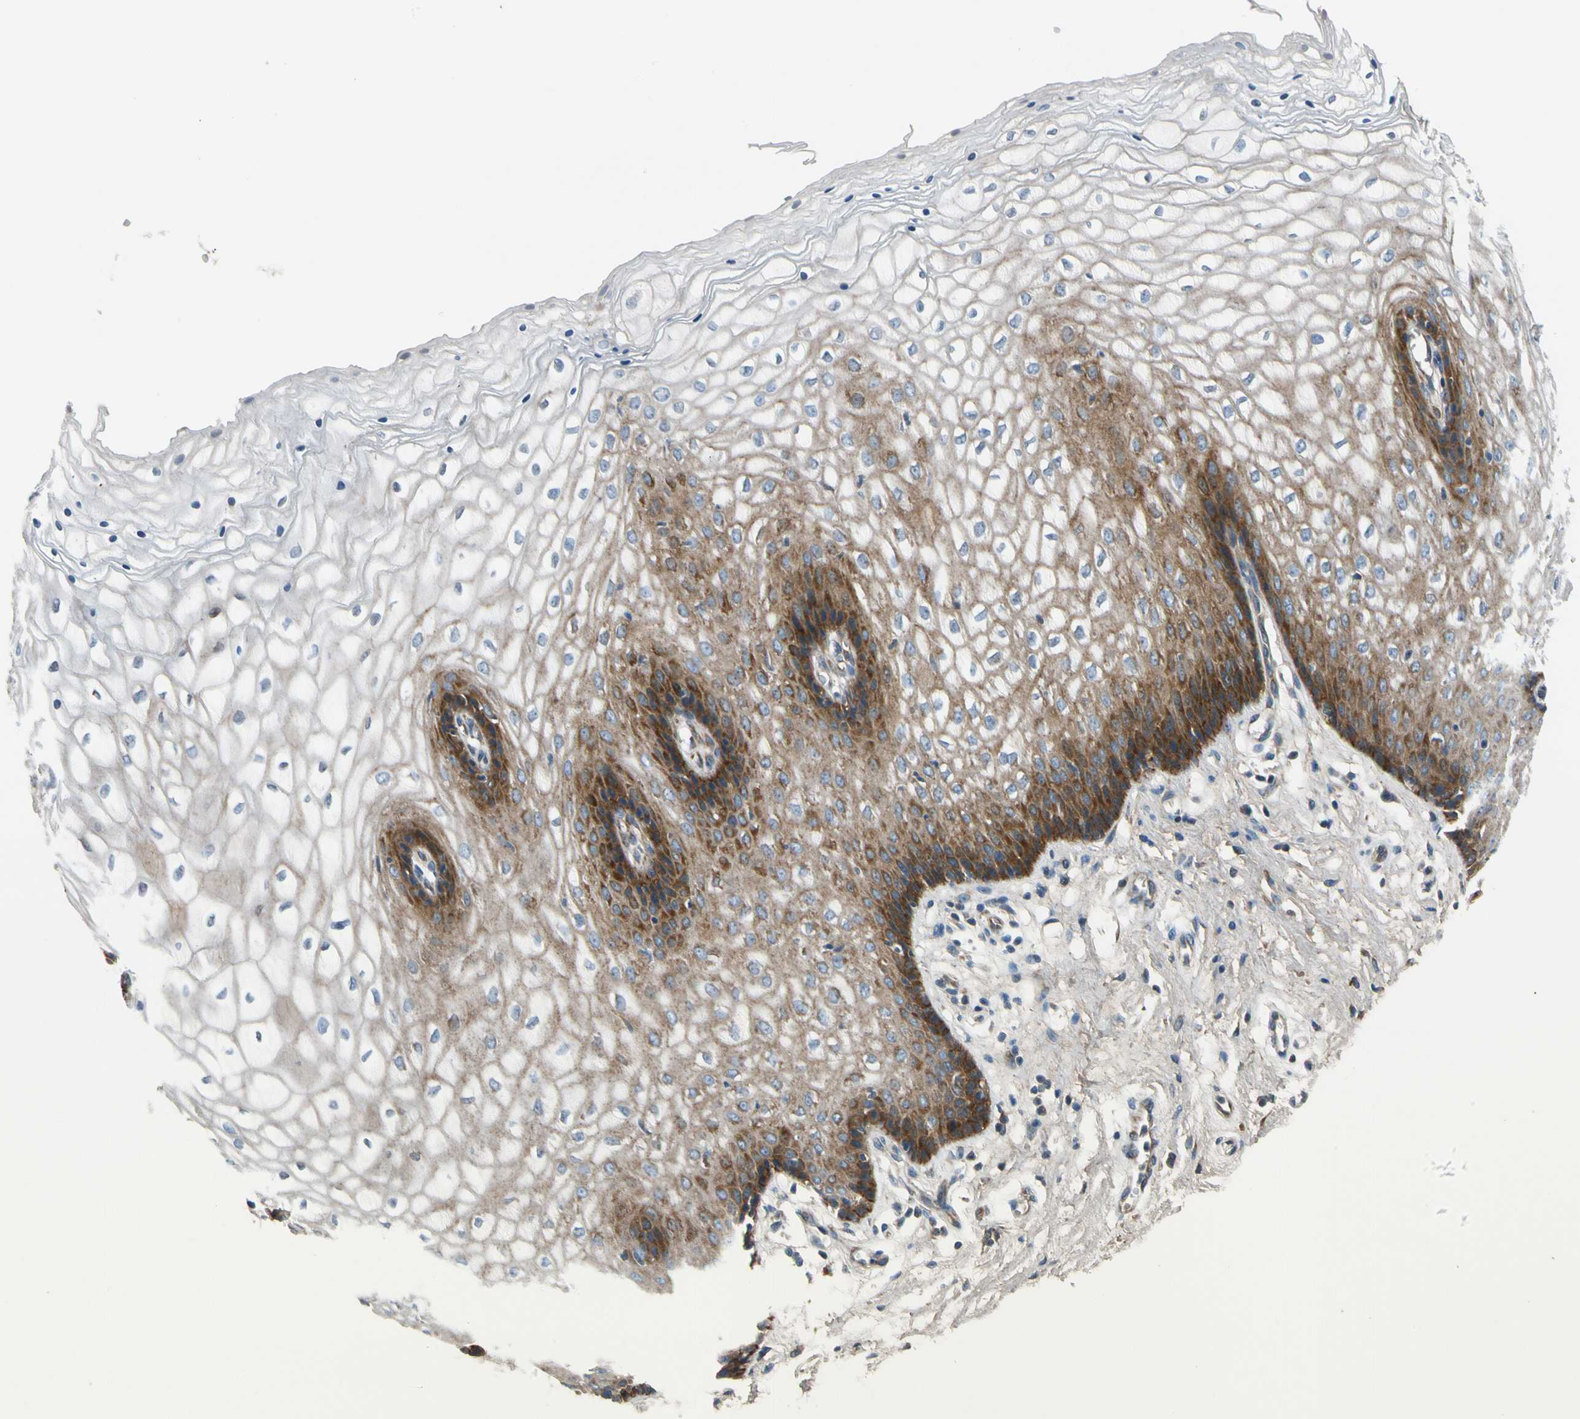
{"staining": {"intensity": "strong", "quantity": "25%-75%", "location": "cytoplasmic/membranous"}, "tissue": "vagina", "cell_type": "Squamous epithelial cells", "image_type": "normal", "snomed": [{"axis": "morphology", "description": "Normal tissue, NOS"}, {"axis": "topography", "description": "Vagina"}], "caption": "IHC staining of benign vagina, which shows high levels of strong cytoplasmic/membranous staining in approximately 25%-75% of squamous epithelial cells indicating strong cytoplasmic/membranous protein staining. The staining was performed using DAB (brown) for protein detection and nuclei were counterstained in hematoxylin (blue).", "gene": "MST1R", "patient": {"sex": "female", "age": 34}}